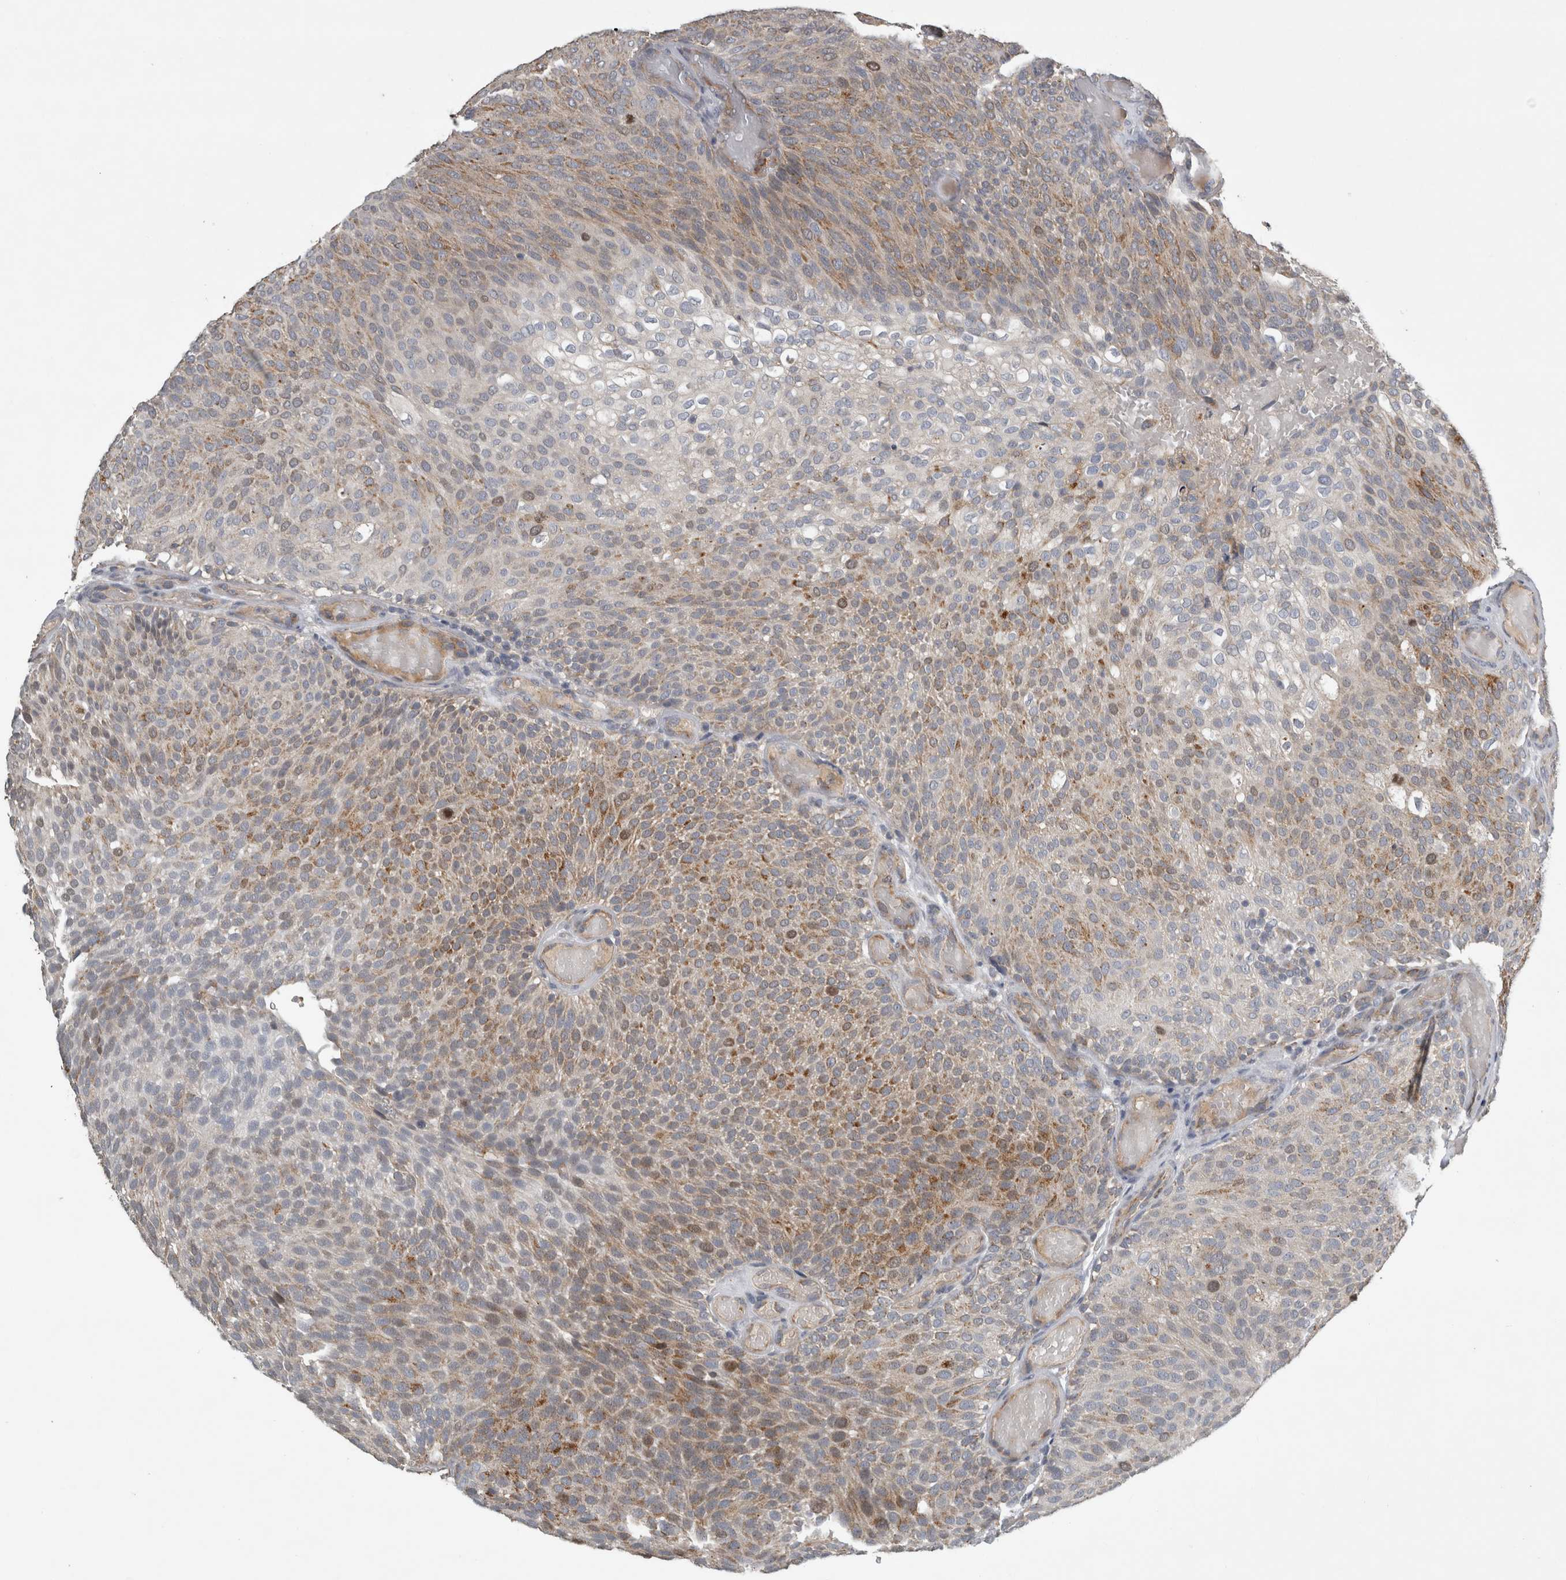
{"staining": {"intensity": "moderate", "quantity": "25%-75%", "location": "cytoplasmic/membranous"}, "tissue": "urothelial cancer", "cell_type": "Tumor cells", "image_type": "cancer", "snomed": [{"axis": "morphology", "description": "Urothelial carcinoma, Low grade"}, {"axis": "topography", "description": "Urinary bladder"}], "caption": "Immunohistochemistry (IHC) image of urothelial cancer stained for a protein (brown), which demonstrates medium levels of moderate cytoplasmic/membranous positivity in approximately 25%-75% of tumor cells.", "gene": "TRMT61B", "patient": {"sex": "male", "age": 78}}